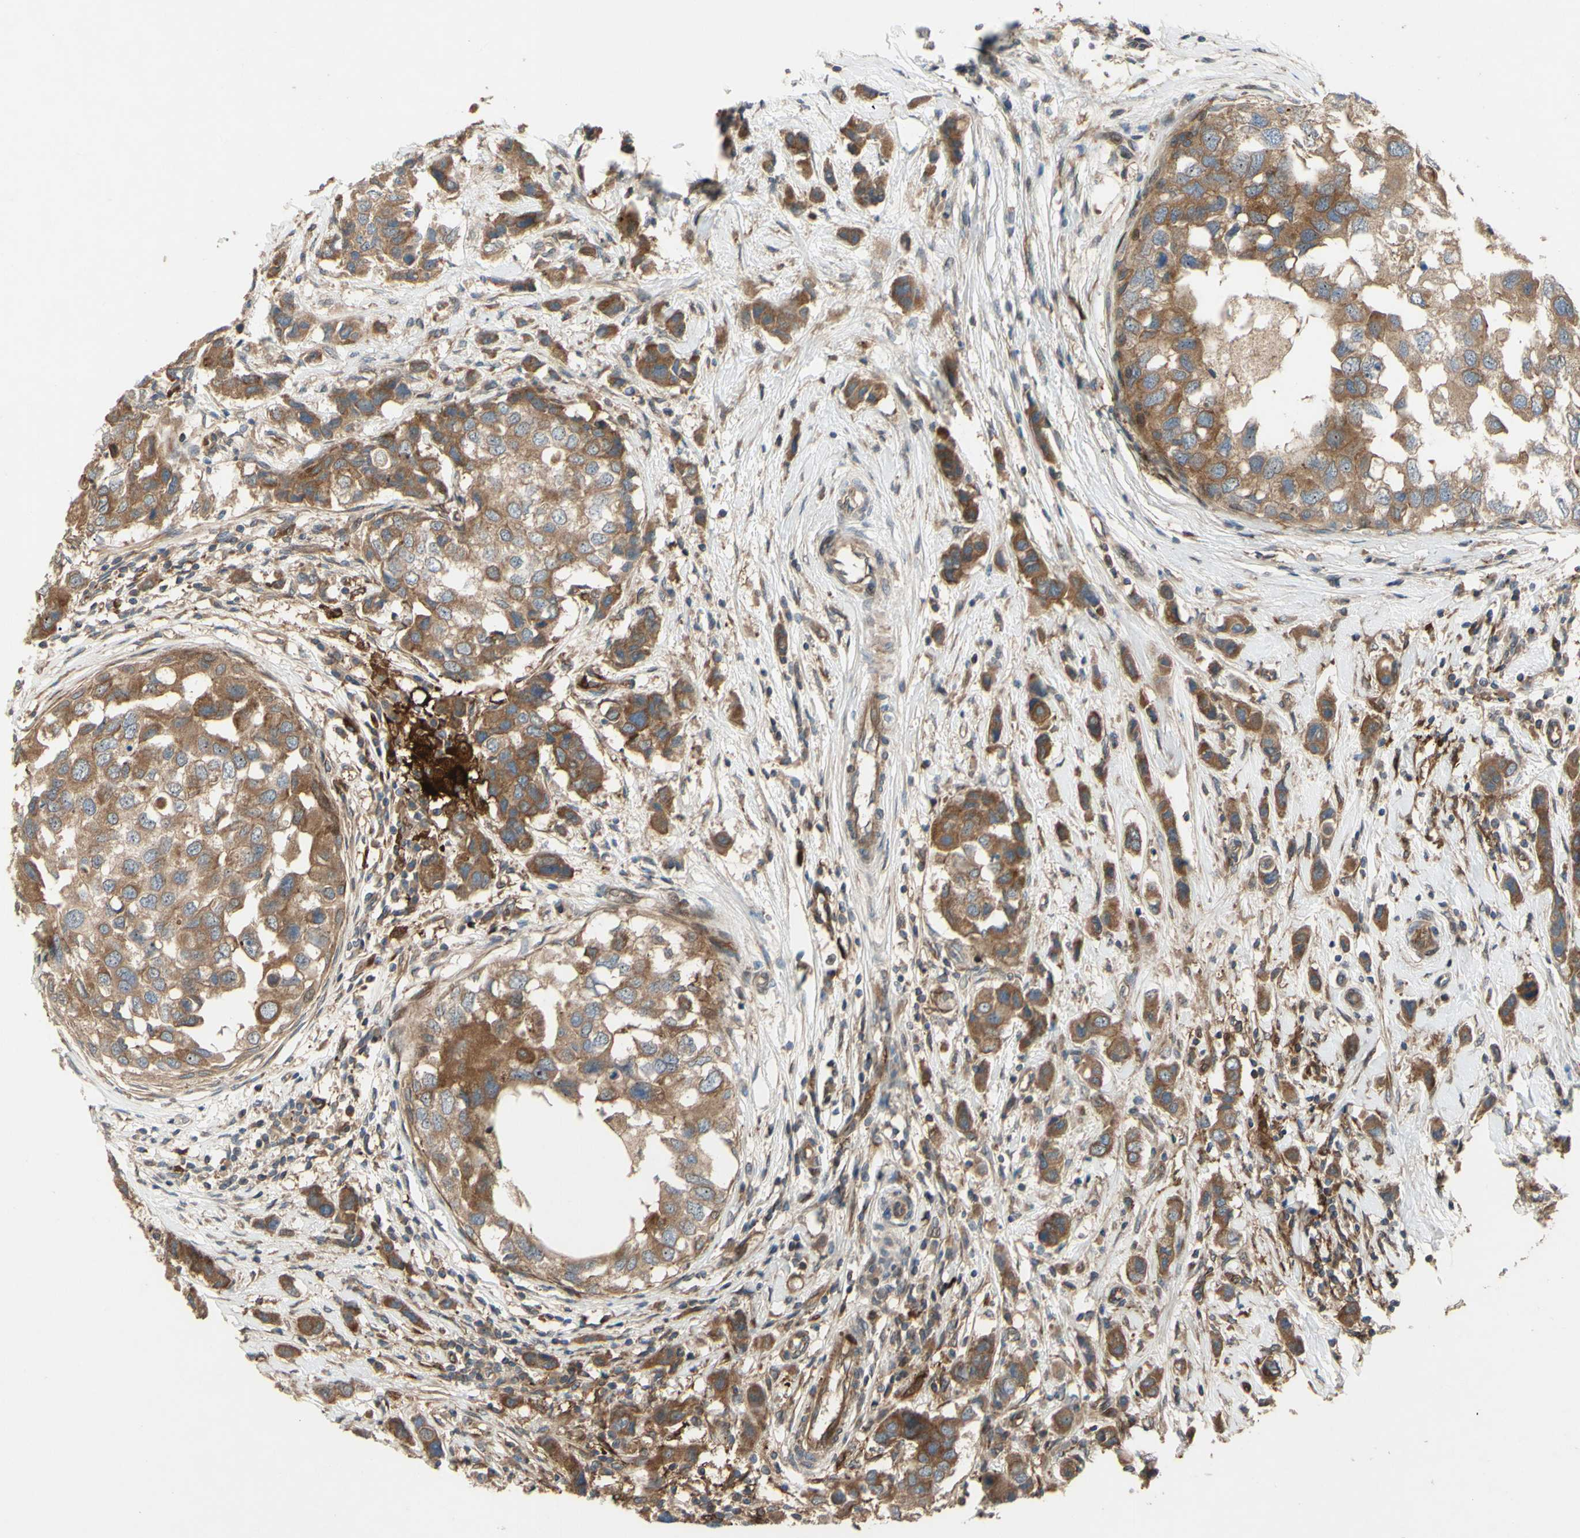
{"staining": {"intensity": "moderate", "quantity": ">75%", "location": "cytoplasmic/membranous"}, "tissue": "breast cancer", "cell_type": "Tumor cells", "image_type": "cancer", "snomed": [{"axis": "morphology", "description": "Normal tissue, NOS"}, {"axis": "morphology", "description": "Duct carcinoma"}, {"axis": "topography", "description": "Breast"}], "caption": "A histopathology image showing moderate cytoplasmic/membranous expression in about >75% of tumor cells in breast infiltrating ductal carcinoma, as visualized by brown immunohistochemical staining.", "gene": "SPTLC1", "patient": {"sex": "female", "age": 50}}